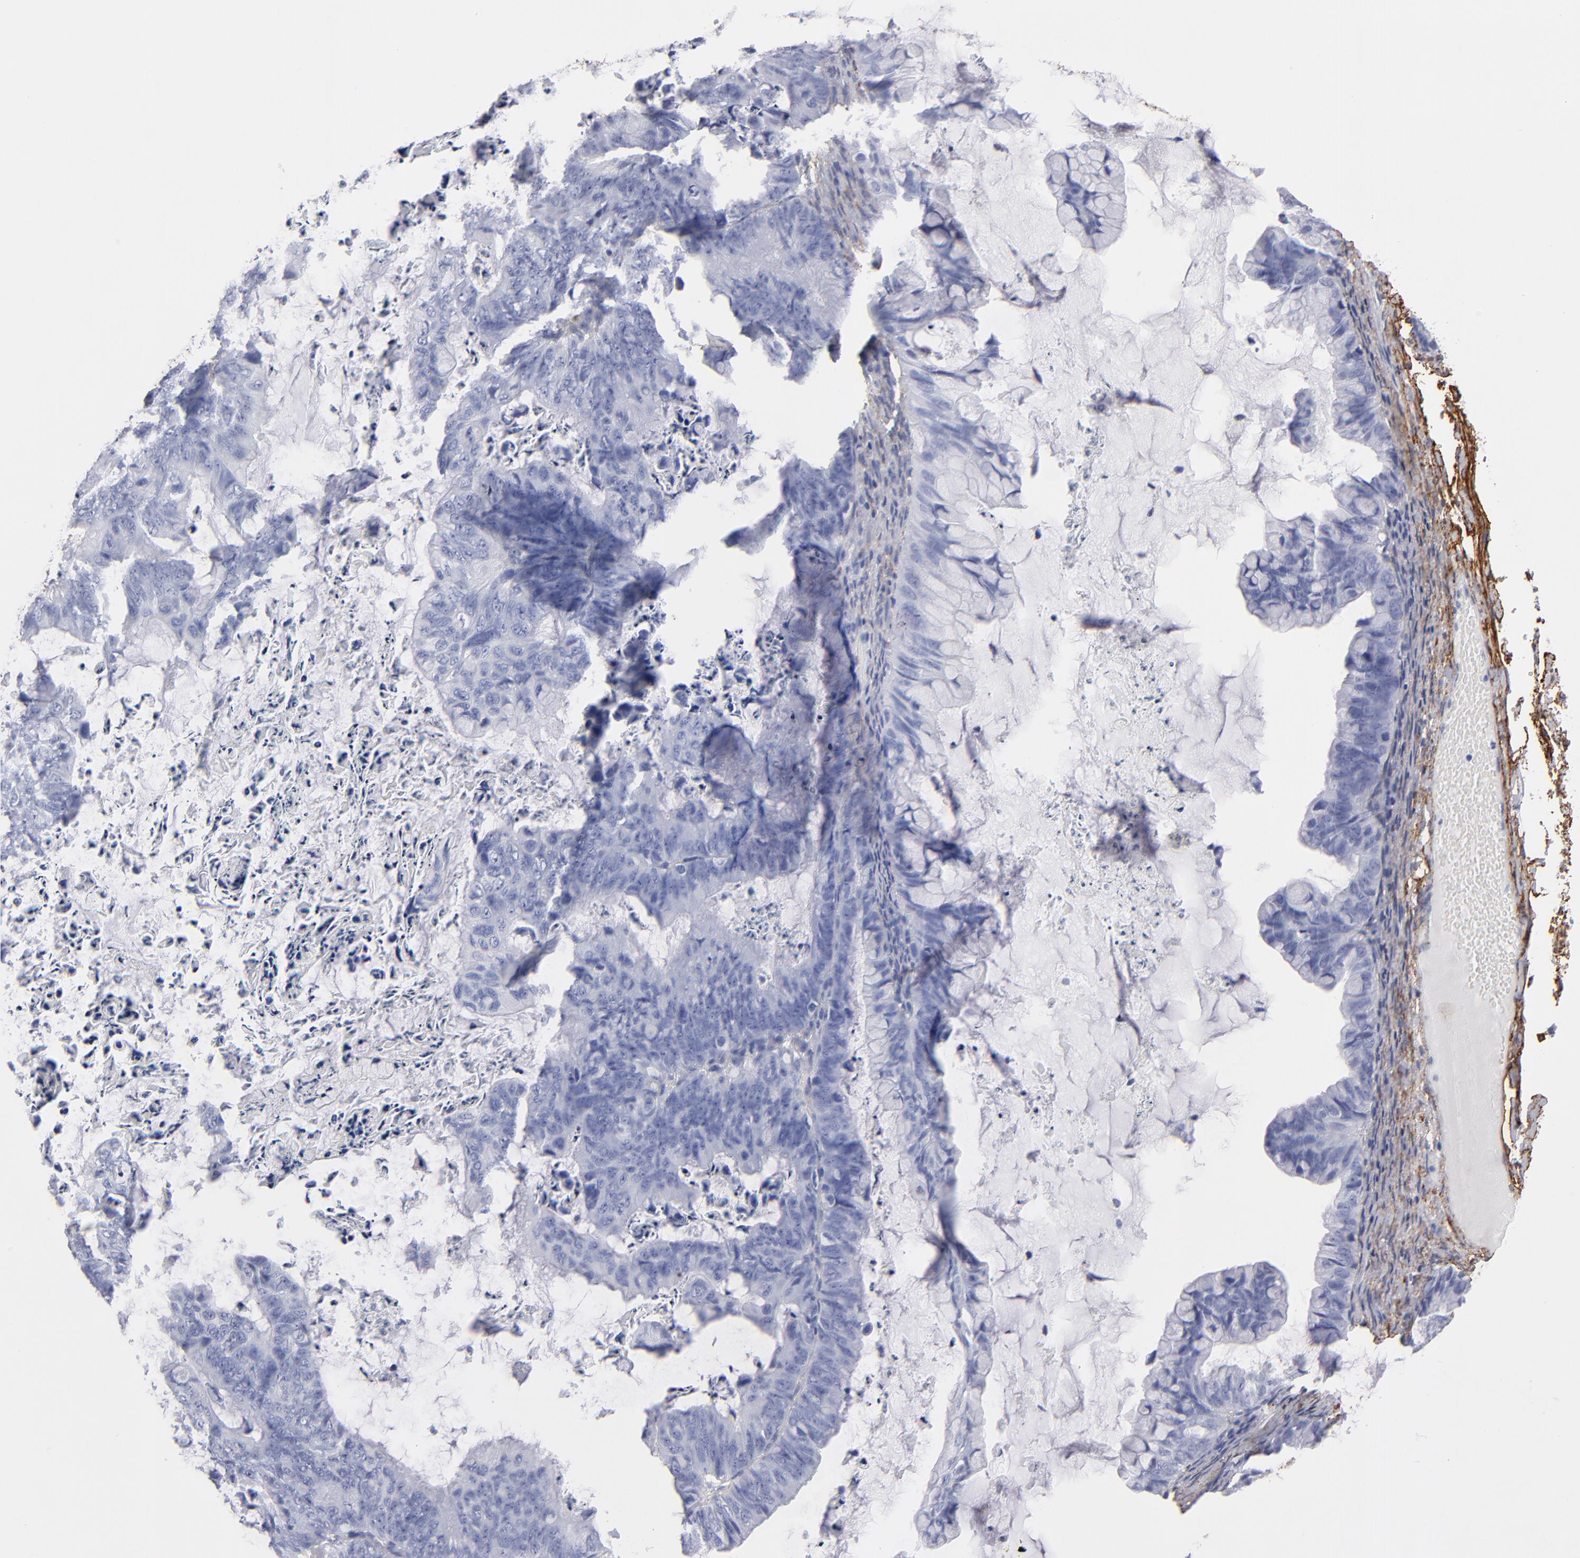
{"staining": {"intensity": "negative", "quantity": "none", "location": "none"}, "tissue": "ovarian cancer", "cell_type": "Tumor cells", "image_type": "cancer", "snomed": [{"axis": "morphology", "description": "Cystadenocarcinoma, mucinous, NOS"}, {"axis": "topography", "description": "Ovary"}], "caption": "This photomicrograph is of ovarian cancer (mucinous cystadenocarcinoma) stained with immunohistochemistry (IHC) to label a protein in brown with the nuclei are counter-stained blue. There is no expression in tumor cells.", "gene": "EMILIN1", "patient": {"sex": "female", "age": 36}}